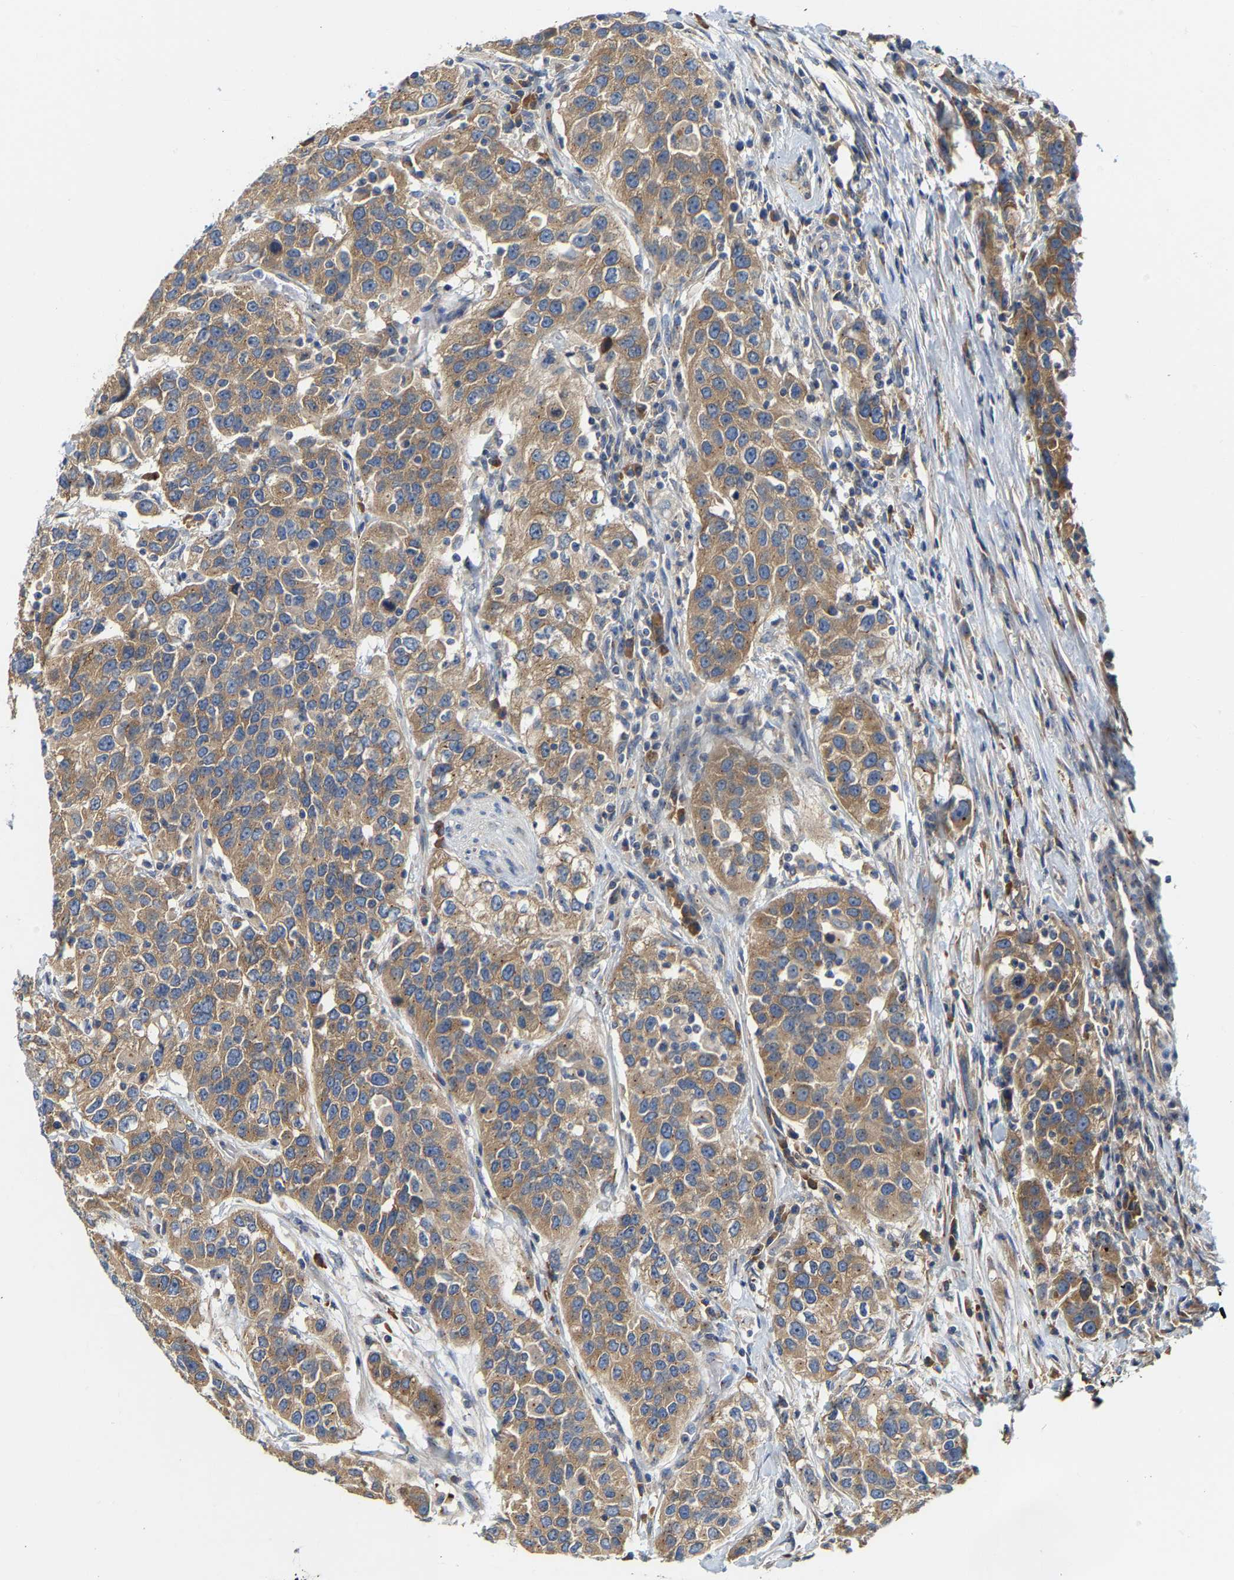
{"staining": {"intensity": "moderate", "quantity": ">75%", "location": "cytoplasmic/membranous"}, "tissue": "urothelial cancer", "cell_type": "Tumor cells", "image_type": "cancer", "snomed": [{"axis": "morphology", "description": "Urothelial carcinoma, High grade"}, {"axis": "topography", "description": "Urinary bladder"}], "caption": "A brown stain highlights moderate cytoplasmic/membranous staining of a protein in human urothelial carcinoma (high-grade) tumor cells.", "gene": "PCNT", "patient": {"sex": "female", "age": 80}}